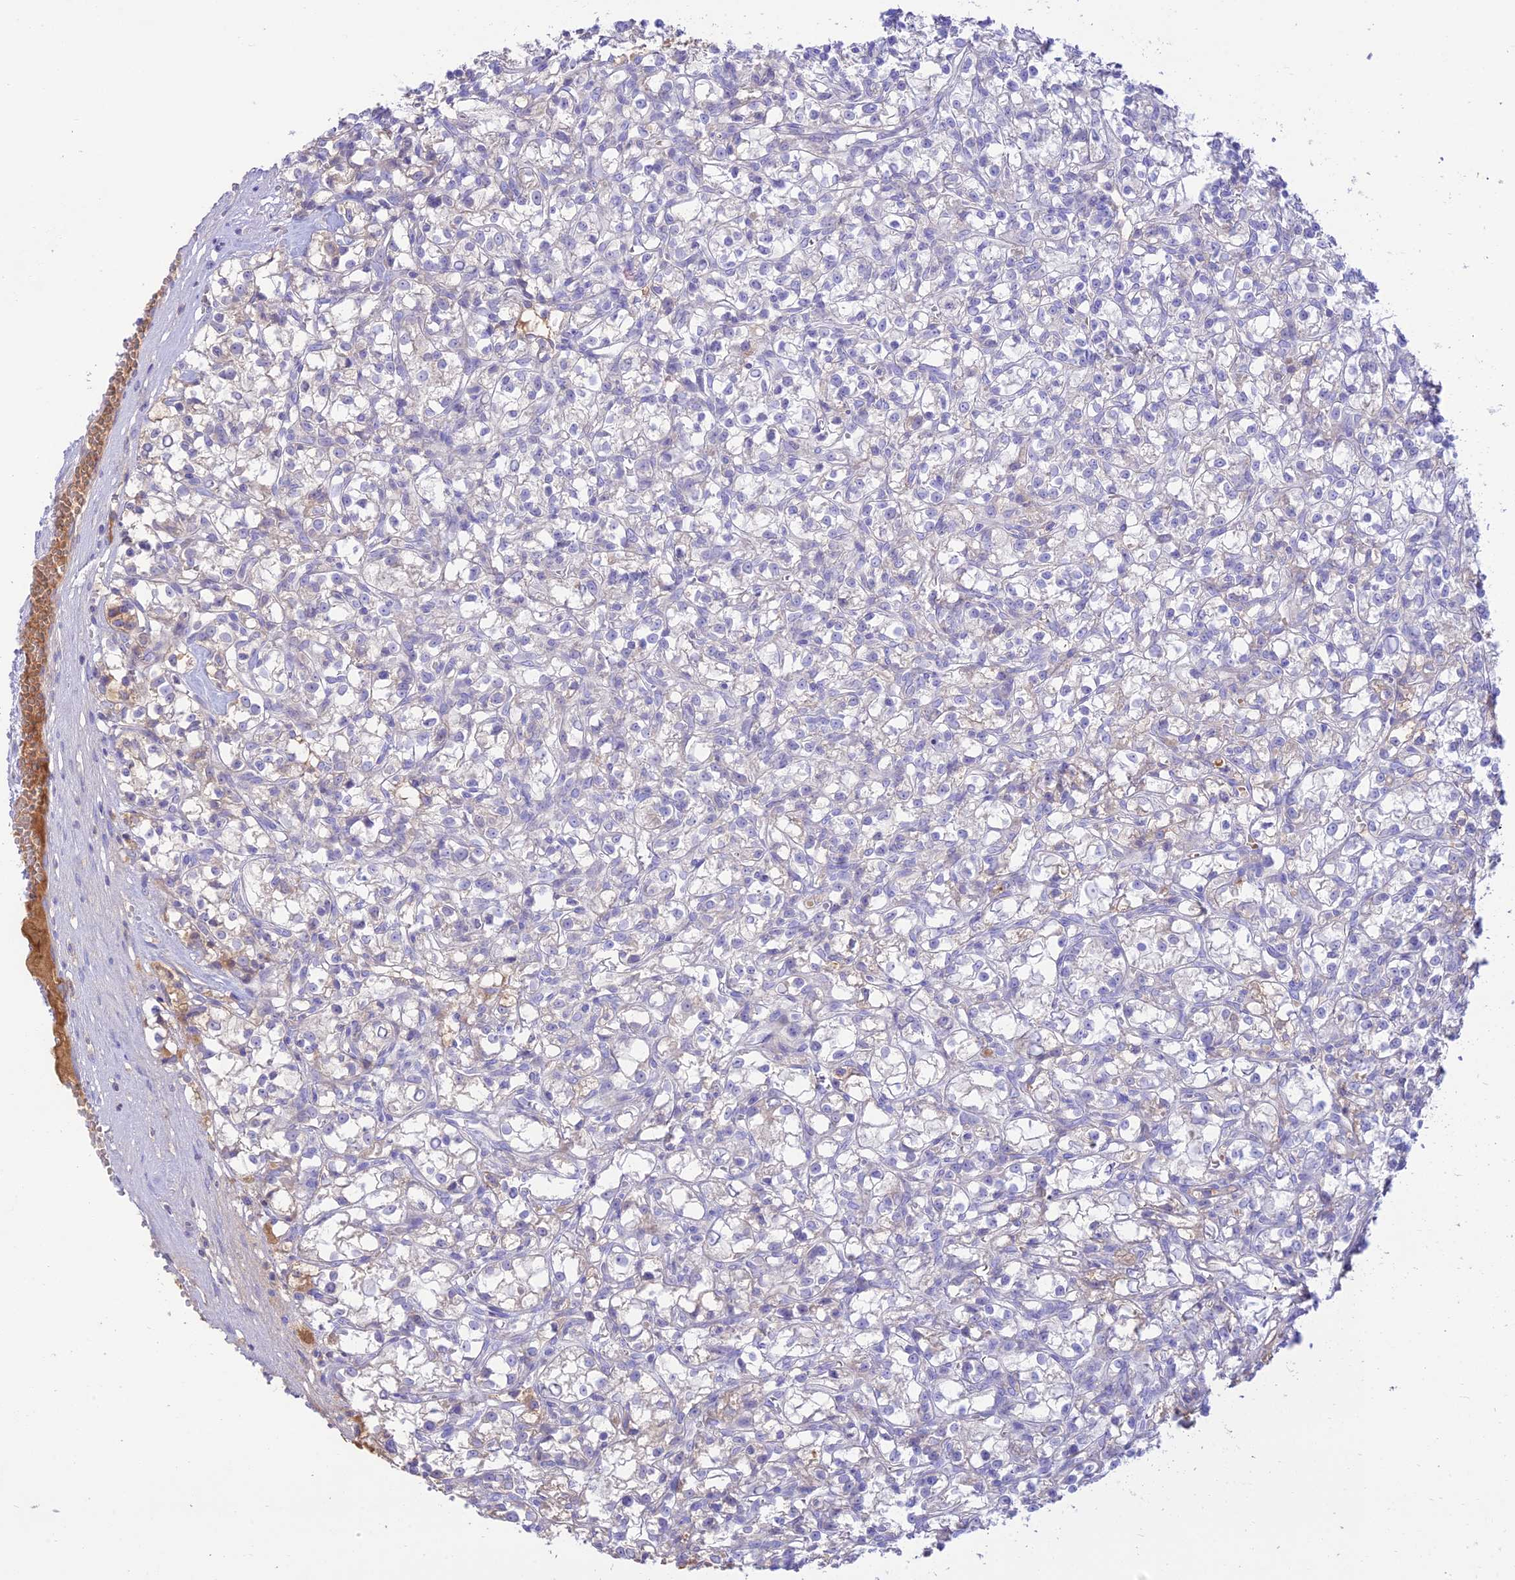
{"staining": {"intensity": "negative", "quantity": "none", "location": "none"}, "tissue": "renal cancer", "cell_type": "Tumor cells", "image_type": "cancer", "snomed": [{"axis": "morphology", "description": "Adenocarcinoma, NOS"}, {"axis": "topography", "description": "Kidney"}], "caption": "This micrograph is of renal adenocarcinoma stained with immunohistochemistry to label a protein in brown with the nuclei are counter-stained blue. There is no positivity in tumor cells. (Stains: DAB (3,3'-diaminobenzidine) immunohistochemistry (IHC) with hematoxylin counter stain, Microscopy: brightfield microscopy at high magnification).", "gene": "NLRP9", "patient": {"sex": "female", "age": 59}}